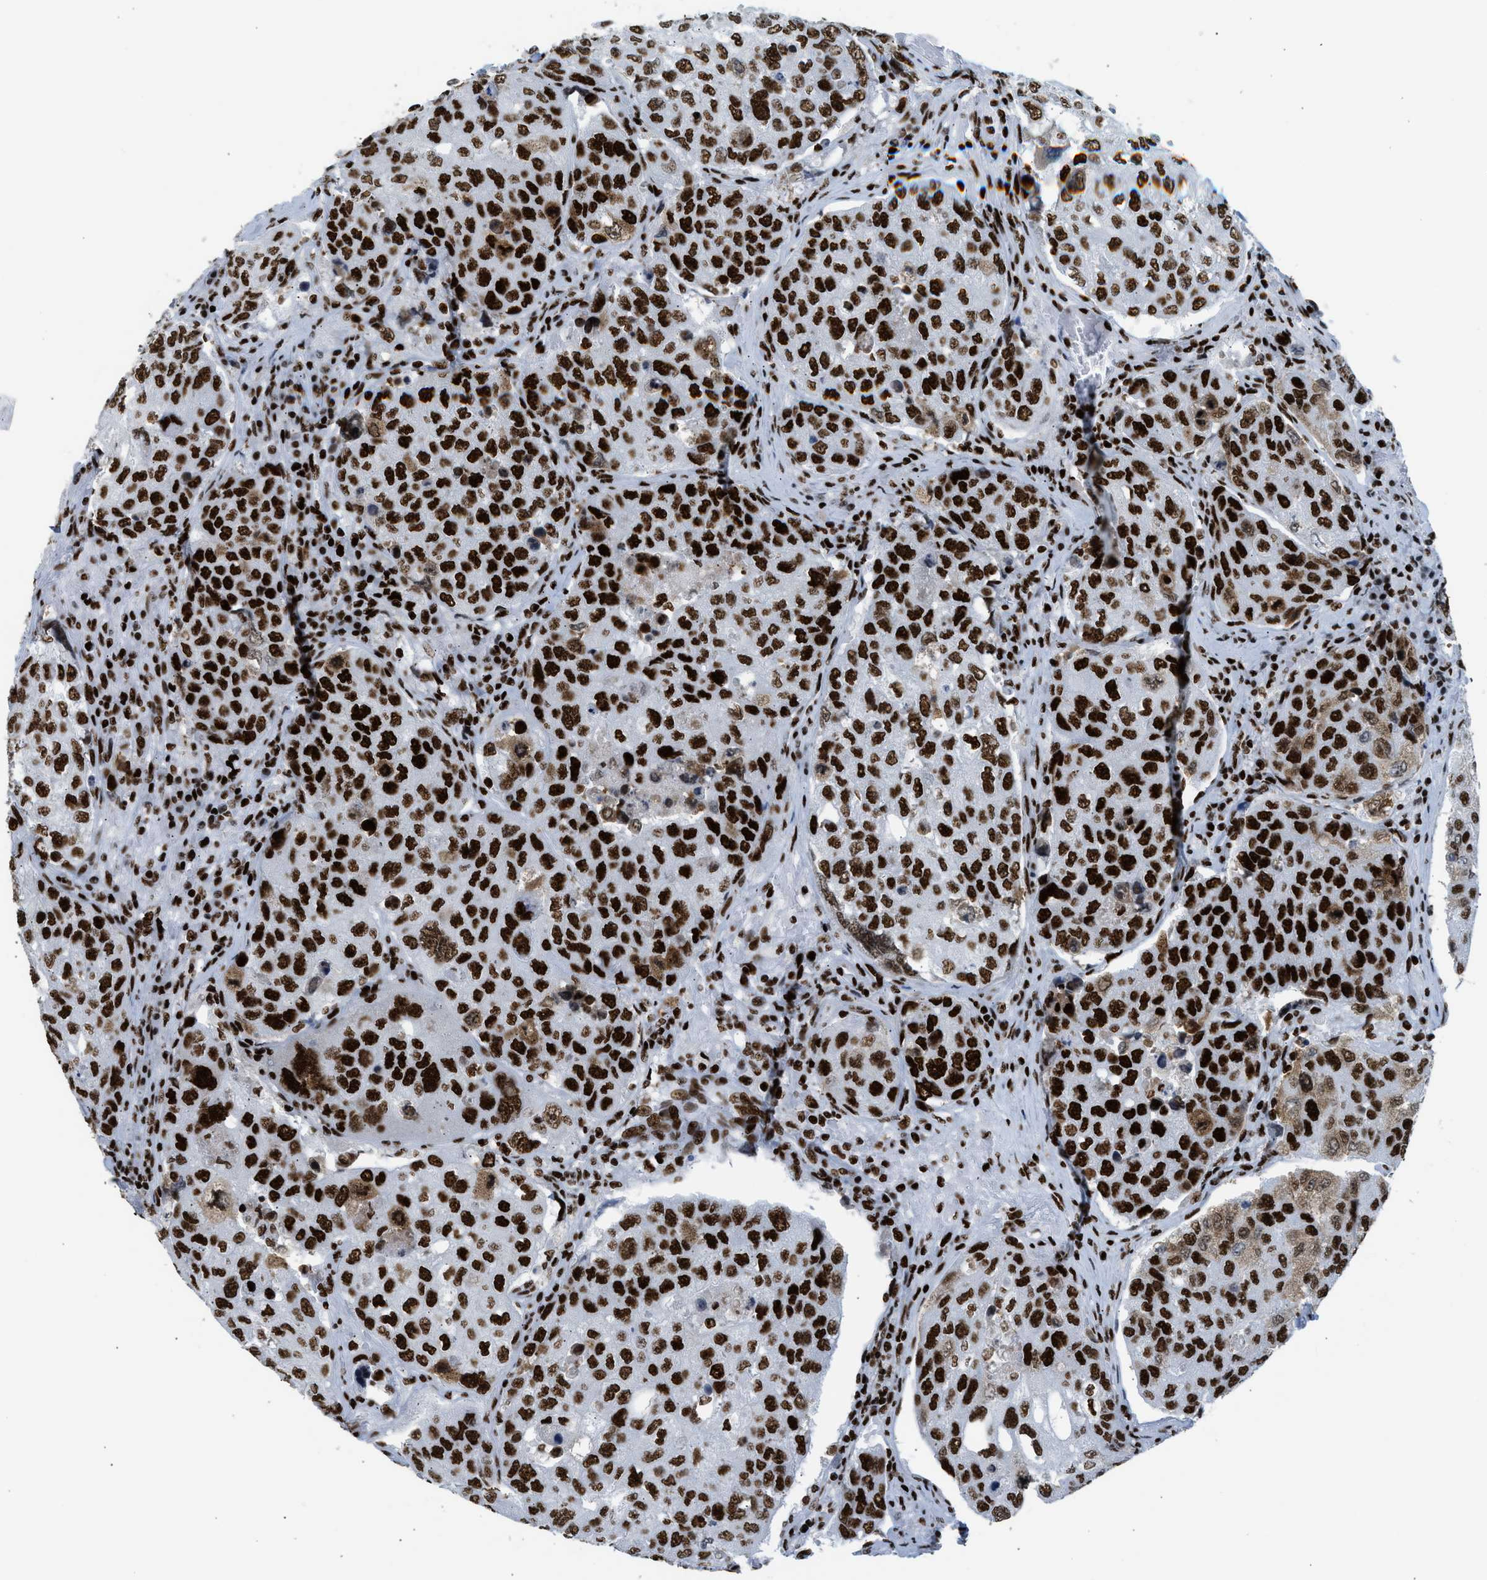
{"staining": {"intensity": "strong", "quantity": ">75%", "location": "nuclear"}, "tissue": "urothelial cancer", "cell_type": "Tumor cells", "image_type": "cancer", "snomed": [{"axis": "morphology", "description": "Urothelial carcinoma, High grade"}, {"axis": "topography", "description": "Lymph node"}, {"axis": "topography", "description": "Urinary bladder"}], "caption": "Immunohistochemical staining of urothelial cancer displays strong nuclear protein expression in about >75% of tumor cells.", "gene": "PIF1", "patient": {"sex": "male", "age": 51}}